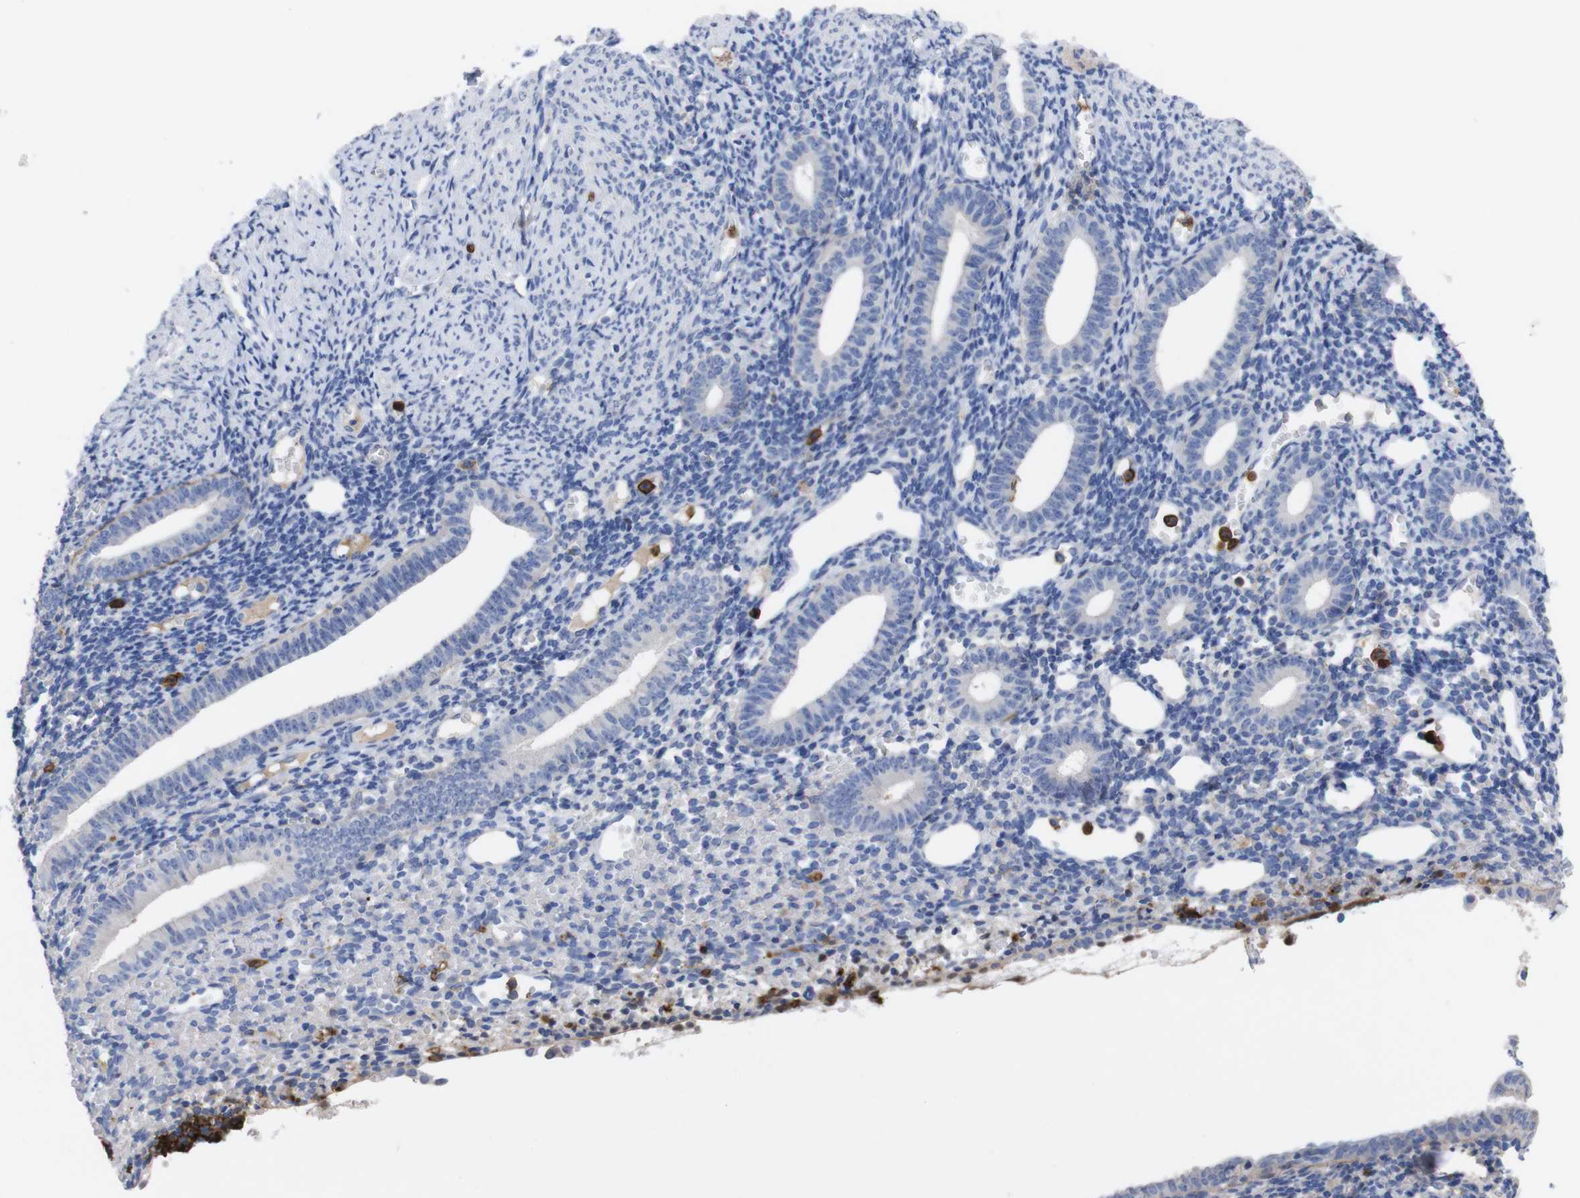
{"staining": {"intensity": "weak", "quantity": "<25%", "location": "cytoplasmic/membranous"}, "tissue": "endometrium", "cell_type": "Cells in endometrial stroma", "image_type": "normal", "snomed": [{"axis": "morphology", "description": "Normal tissue, NOS"}, {"axis": "topography", "description": "Endometrium"}], "caption": "Photomicrograph shows no significant protein staining in cells in endometrial stroma of normal endometrium. Nuclei are stained in blue.", "gene": "C5AR1", "patient": {"sex": "female", "age": 50}}